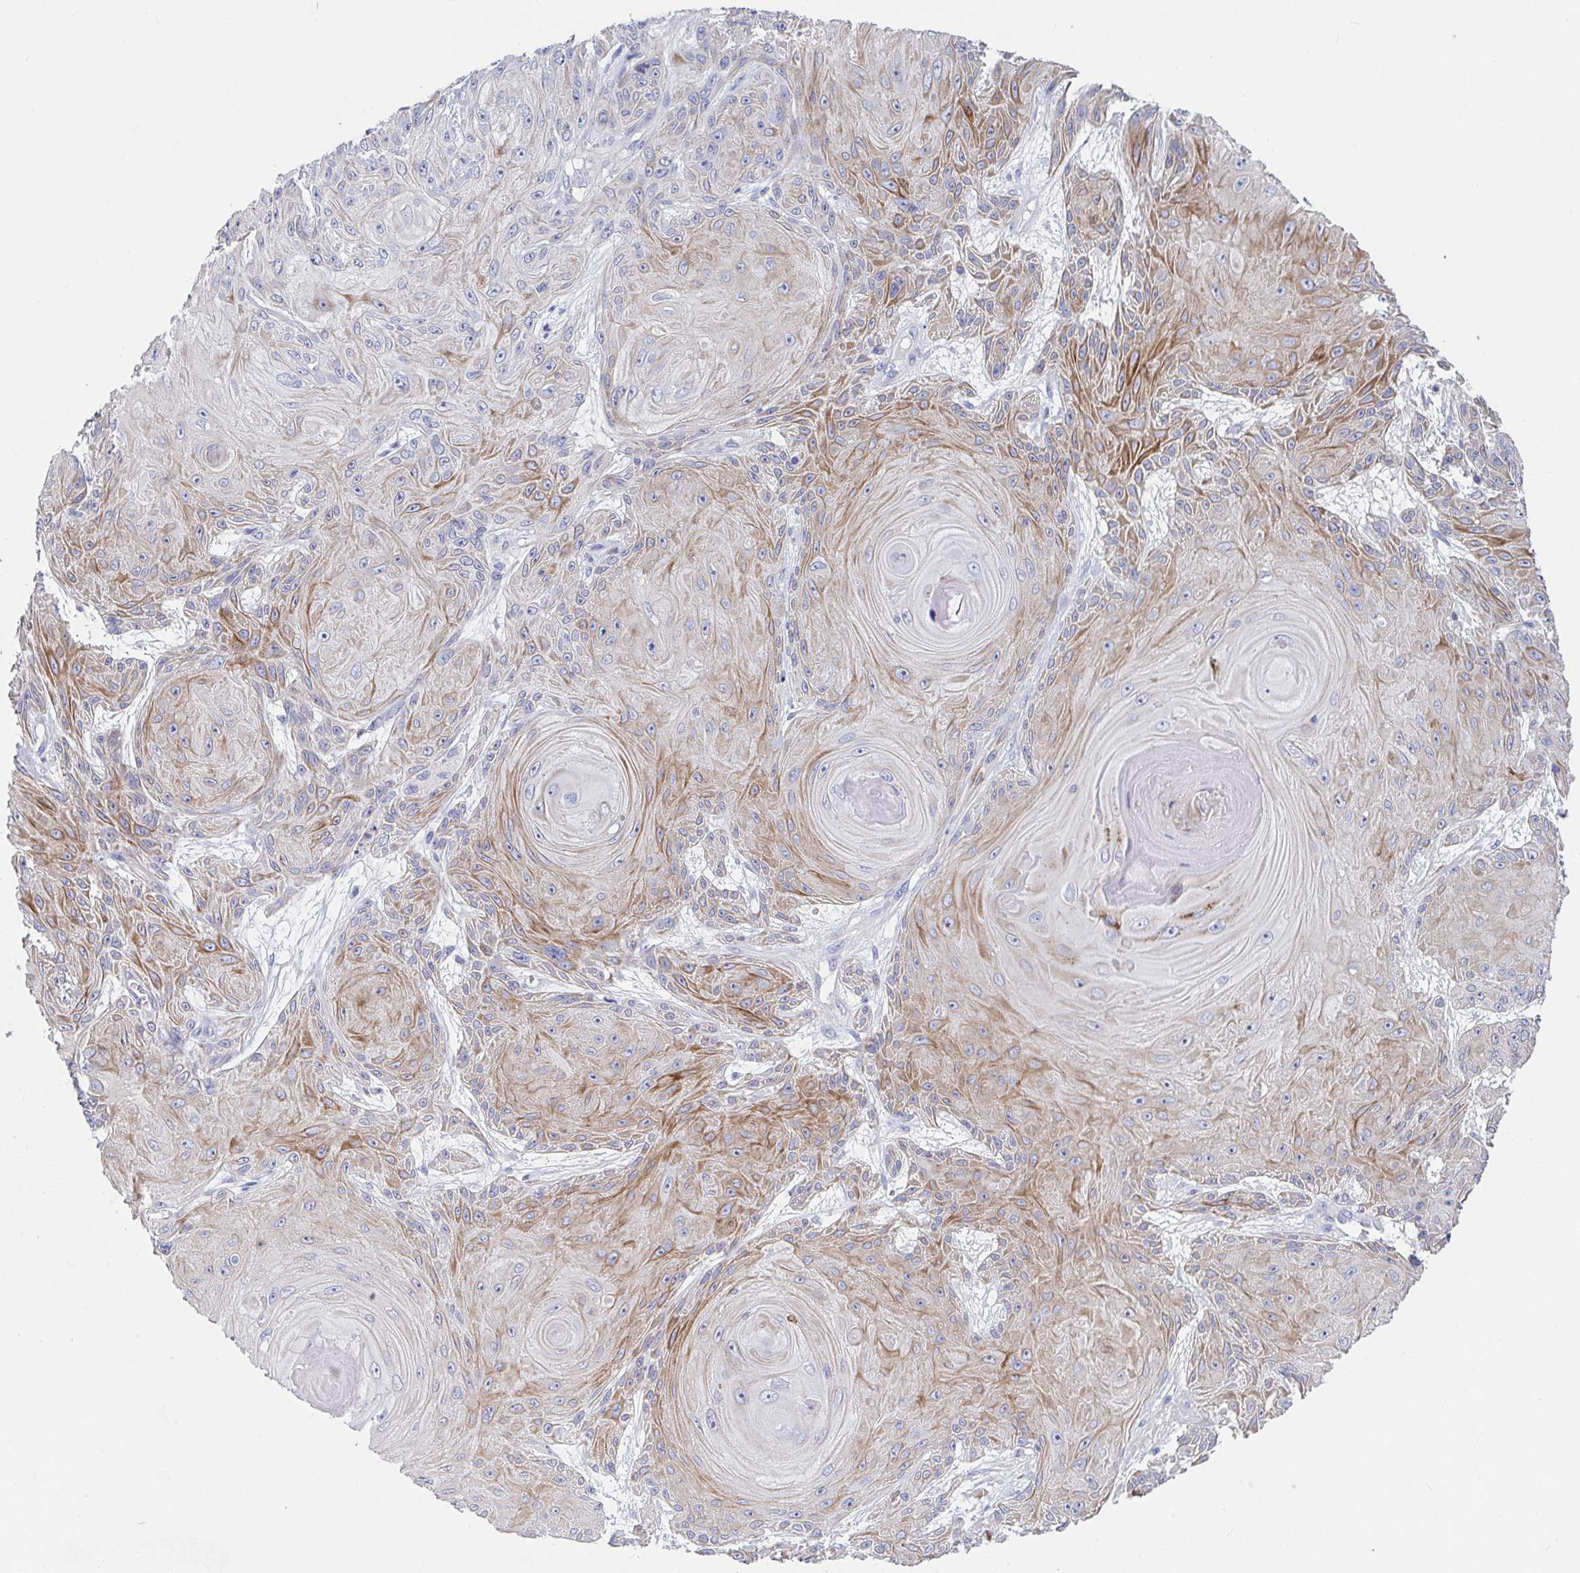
{"staining": {"intensity": "strong", "quantity": "<25%", "location": "cytoplasmic/membranous"}, "tissue": "skin cancer", "cell_type": "Tumor cells", "image_type": "cancer", "snomed": [{"axis": "morphology", "description": "Squamous cell carcinoma, NOS"}, {"axis": "topography", "description": "Skin"}], "caption": "Human squamous cell carcinoma (skin) stained with a brown dye displays strong cytoplasmic/membranous positive positivity in about <25% of tumor cells.", "gene": "ZNF561", "patient": {"sex": "male", "age": 88}}